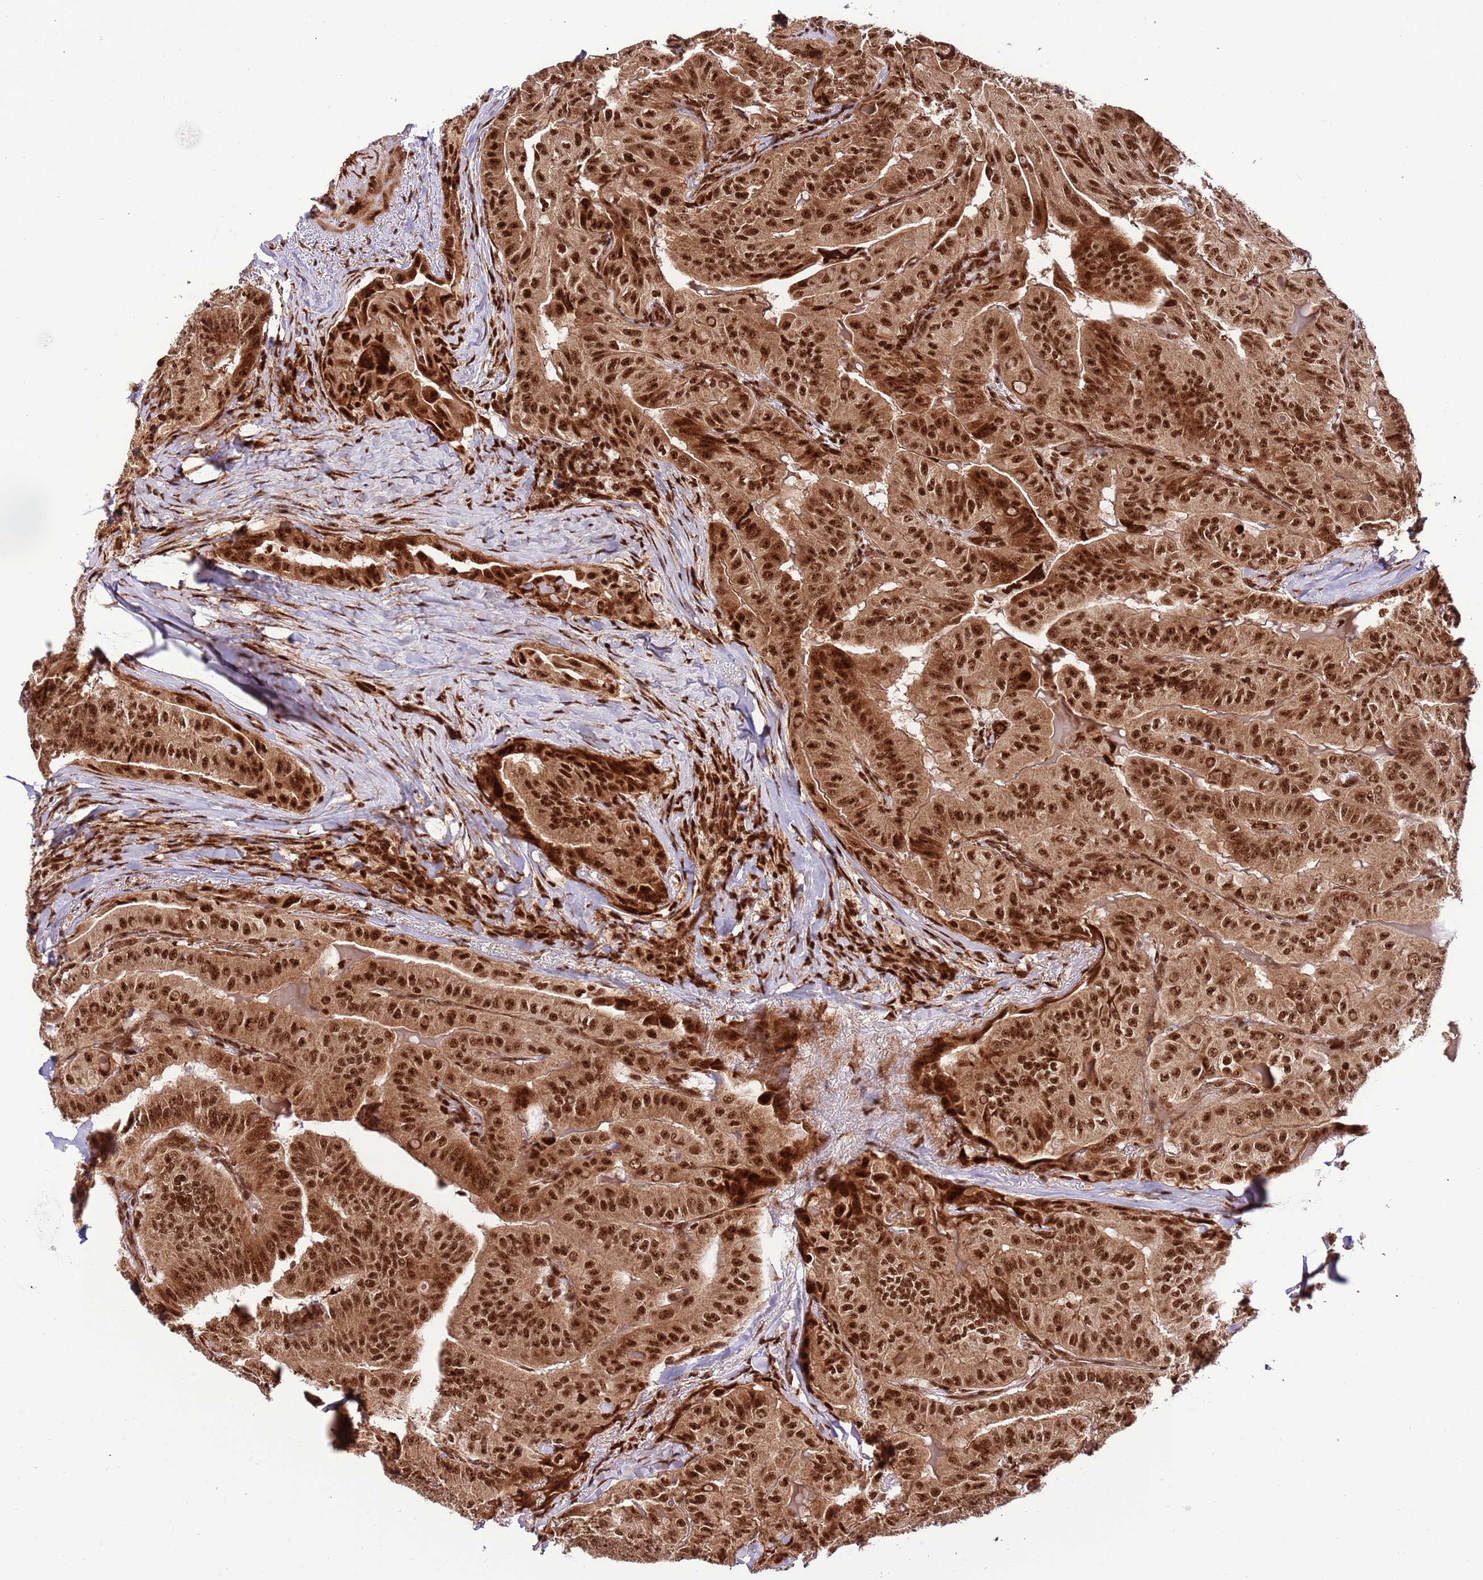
{"staining": {"intensity": "strong", "quantity": ">75%", "location": "cytoplasmic/membranous,nuclear"}, "tissue": "thyroid cancer", "cell_type": "Tumor cells", "image_type": "cancer", "snomed": [{"axis": "morphology", "description": "Papillary adenocarcinoma, NOS"}, {"axis": "topography", "description": "Thyroid gland"}], "caption": "Immunohistochemical staining of human thyroid cancer (papillary adenocarcinoma) reveals high levels of strong cytoplasmic/membranous and nuclear protein staining in approximately >75% of tumor cells.", "gene": "RIF1", "patient": {"sex": "female", "age": 68}}